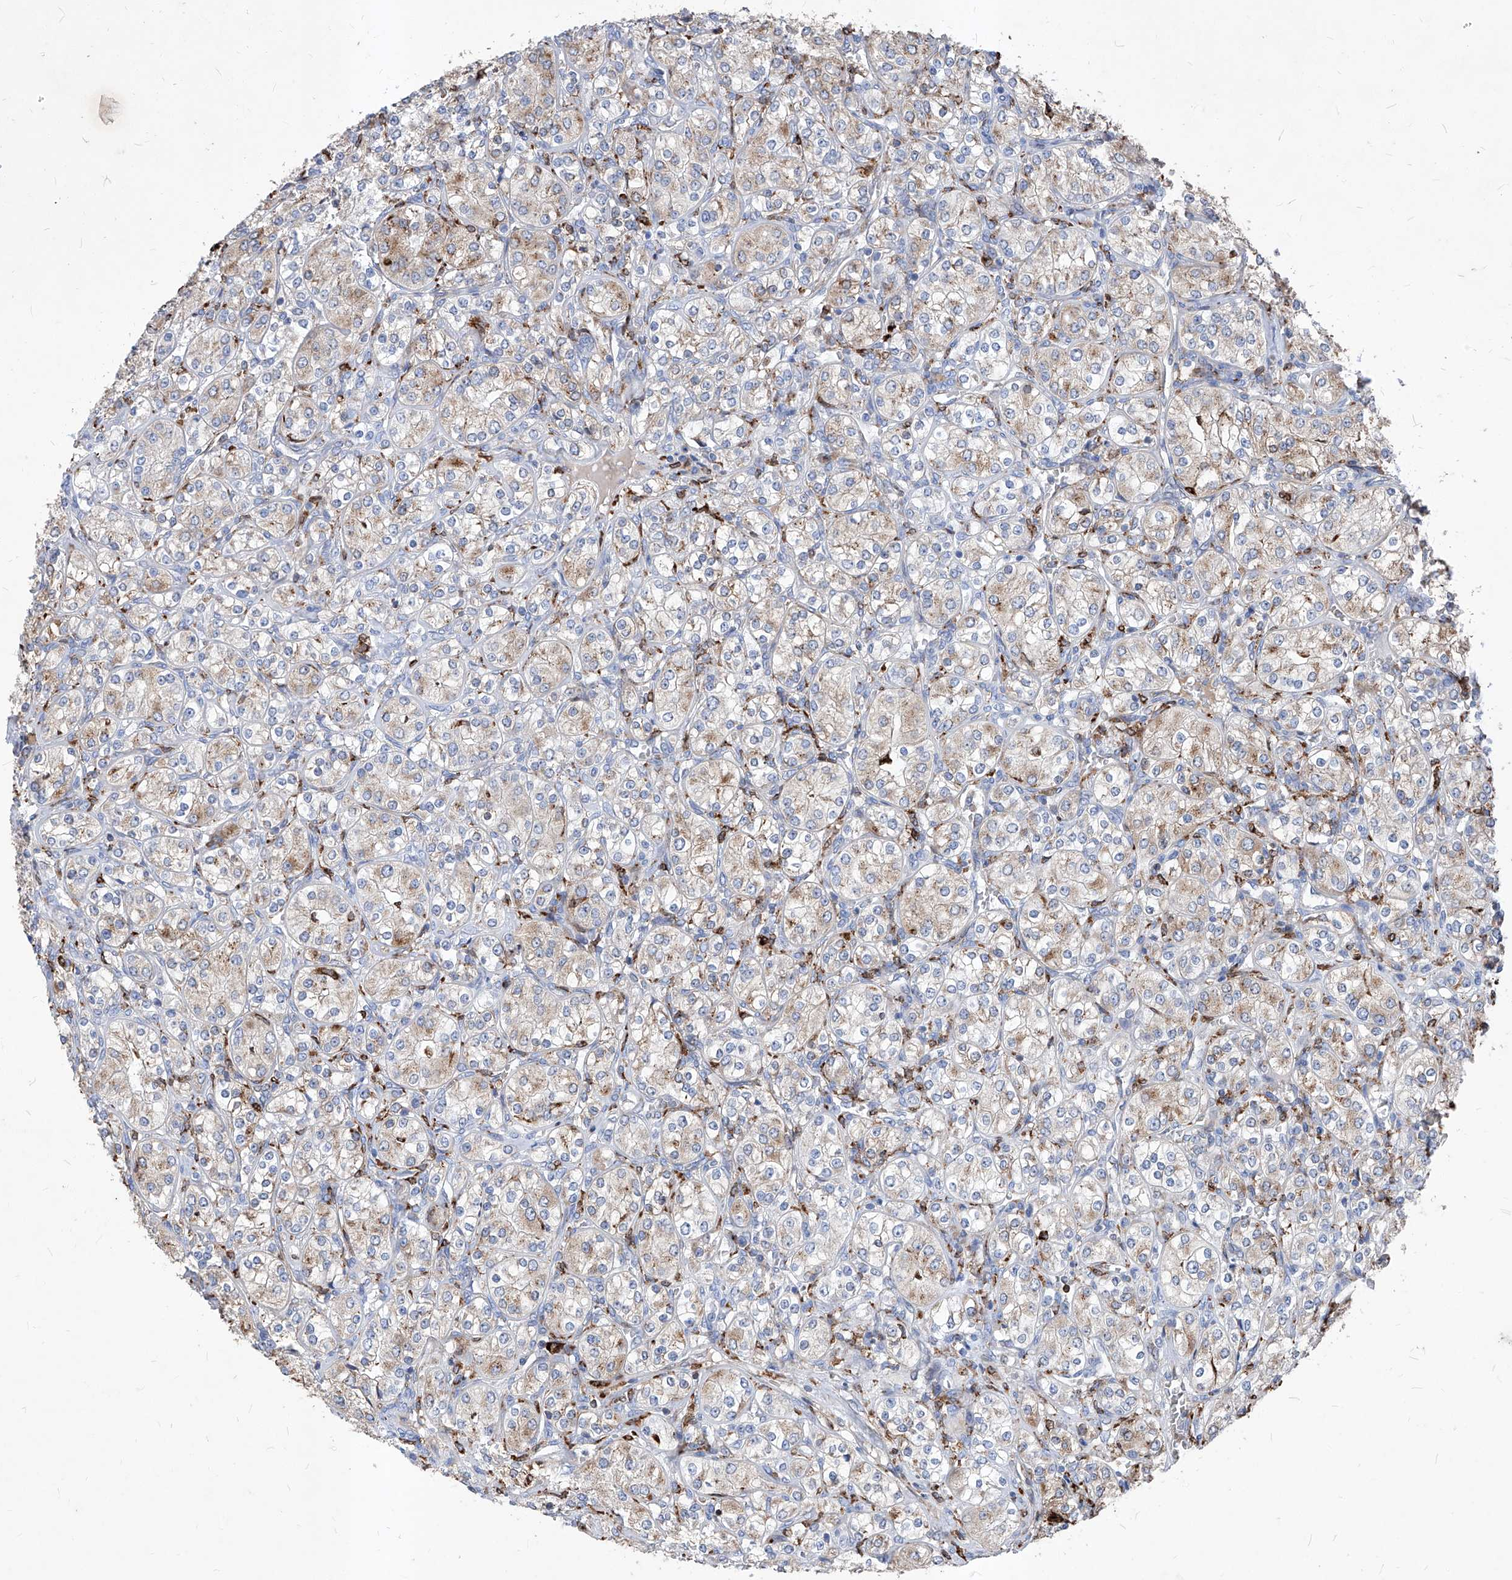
{"staining": {"intensity": "weak", "quantity": "25%-75%", "location": "cytoplasmic/membranous"}, "tissue": "renal cancer", "cell_type": "Tumor cells", "image_type": "cancer", "snomed": [{"axis": "morphology", "description": "Adenocarcinoma, NOS"}, {"axis": "topography", "description": "Kidney"}], "caption": "A brown stain labels weak cytoplasmic/membranous staining of a protein in human renal cancer tumor cells.", "gene": "UBOX5", "patient": {"sex": "male", "age": 77}}